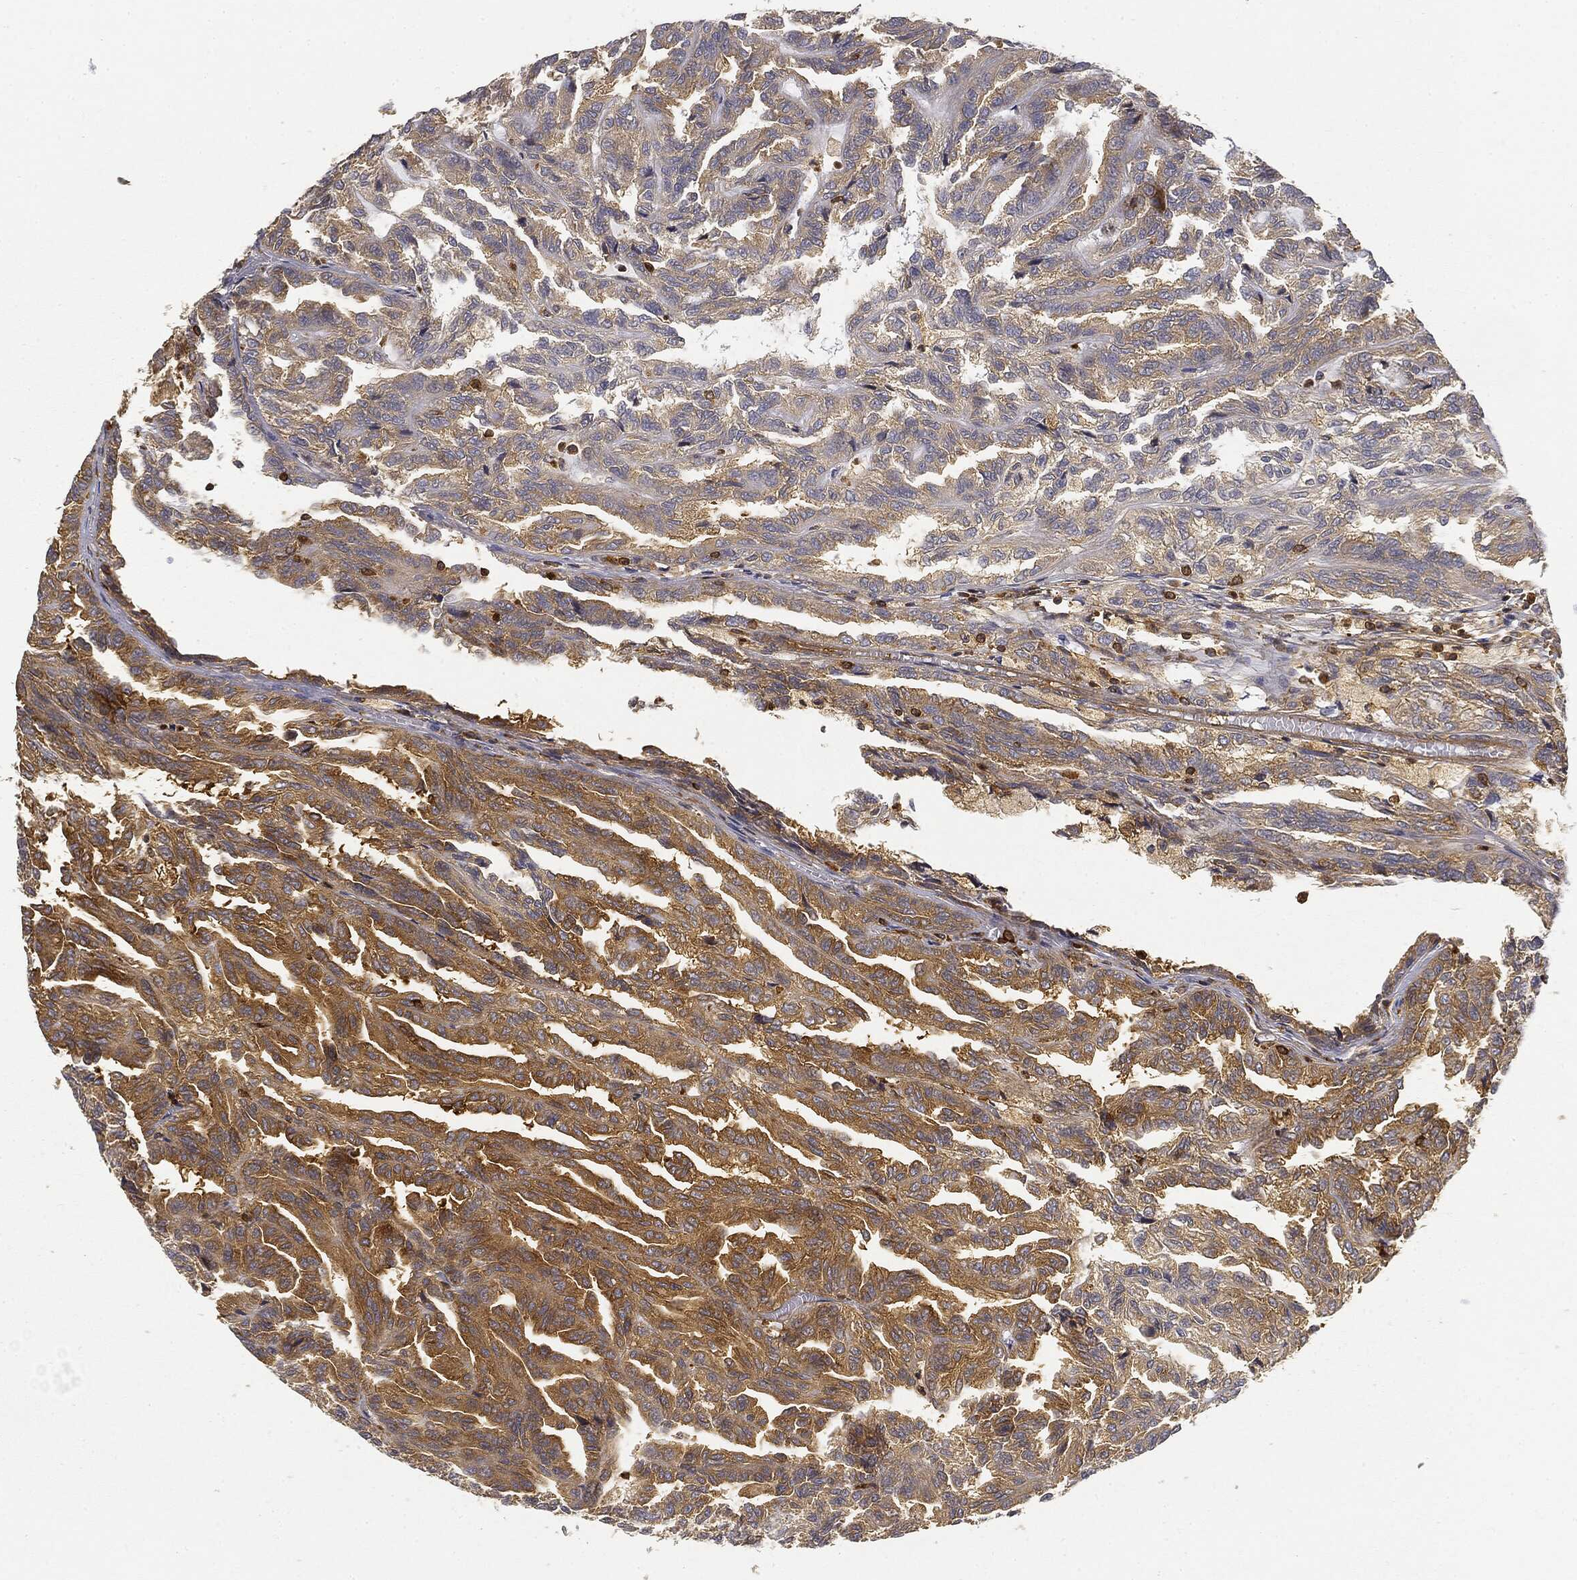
{"staining": {"intensity": "strong", "quantity": "25%-75%", "location": "cytoplasmic/membranous"}, "tissue": "renal cancer", "cell_type": "Tumor cells", "image_type": "cancer", "snomed": [{"axis": "morphology", "description": "Adenocarcinoma, NOS"}, {"axis": "topography", "description": "Kidney"}], "caption": "Brown immunohistochemical staining in adenocarcinoma (renal) demonstrates strong cytoplasmic/membranous expression in about 25%-75% of tumor cells. The staining was performed using DAB (3,3'-diaminobenzidine), with brown indicating positive protein expression. Nuclei are stained blue with hematoxylin.", "gene": "WDR1", "patient": {"sex": "male", "age": 79}}